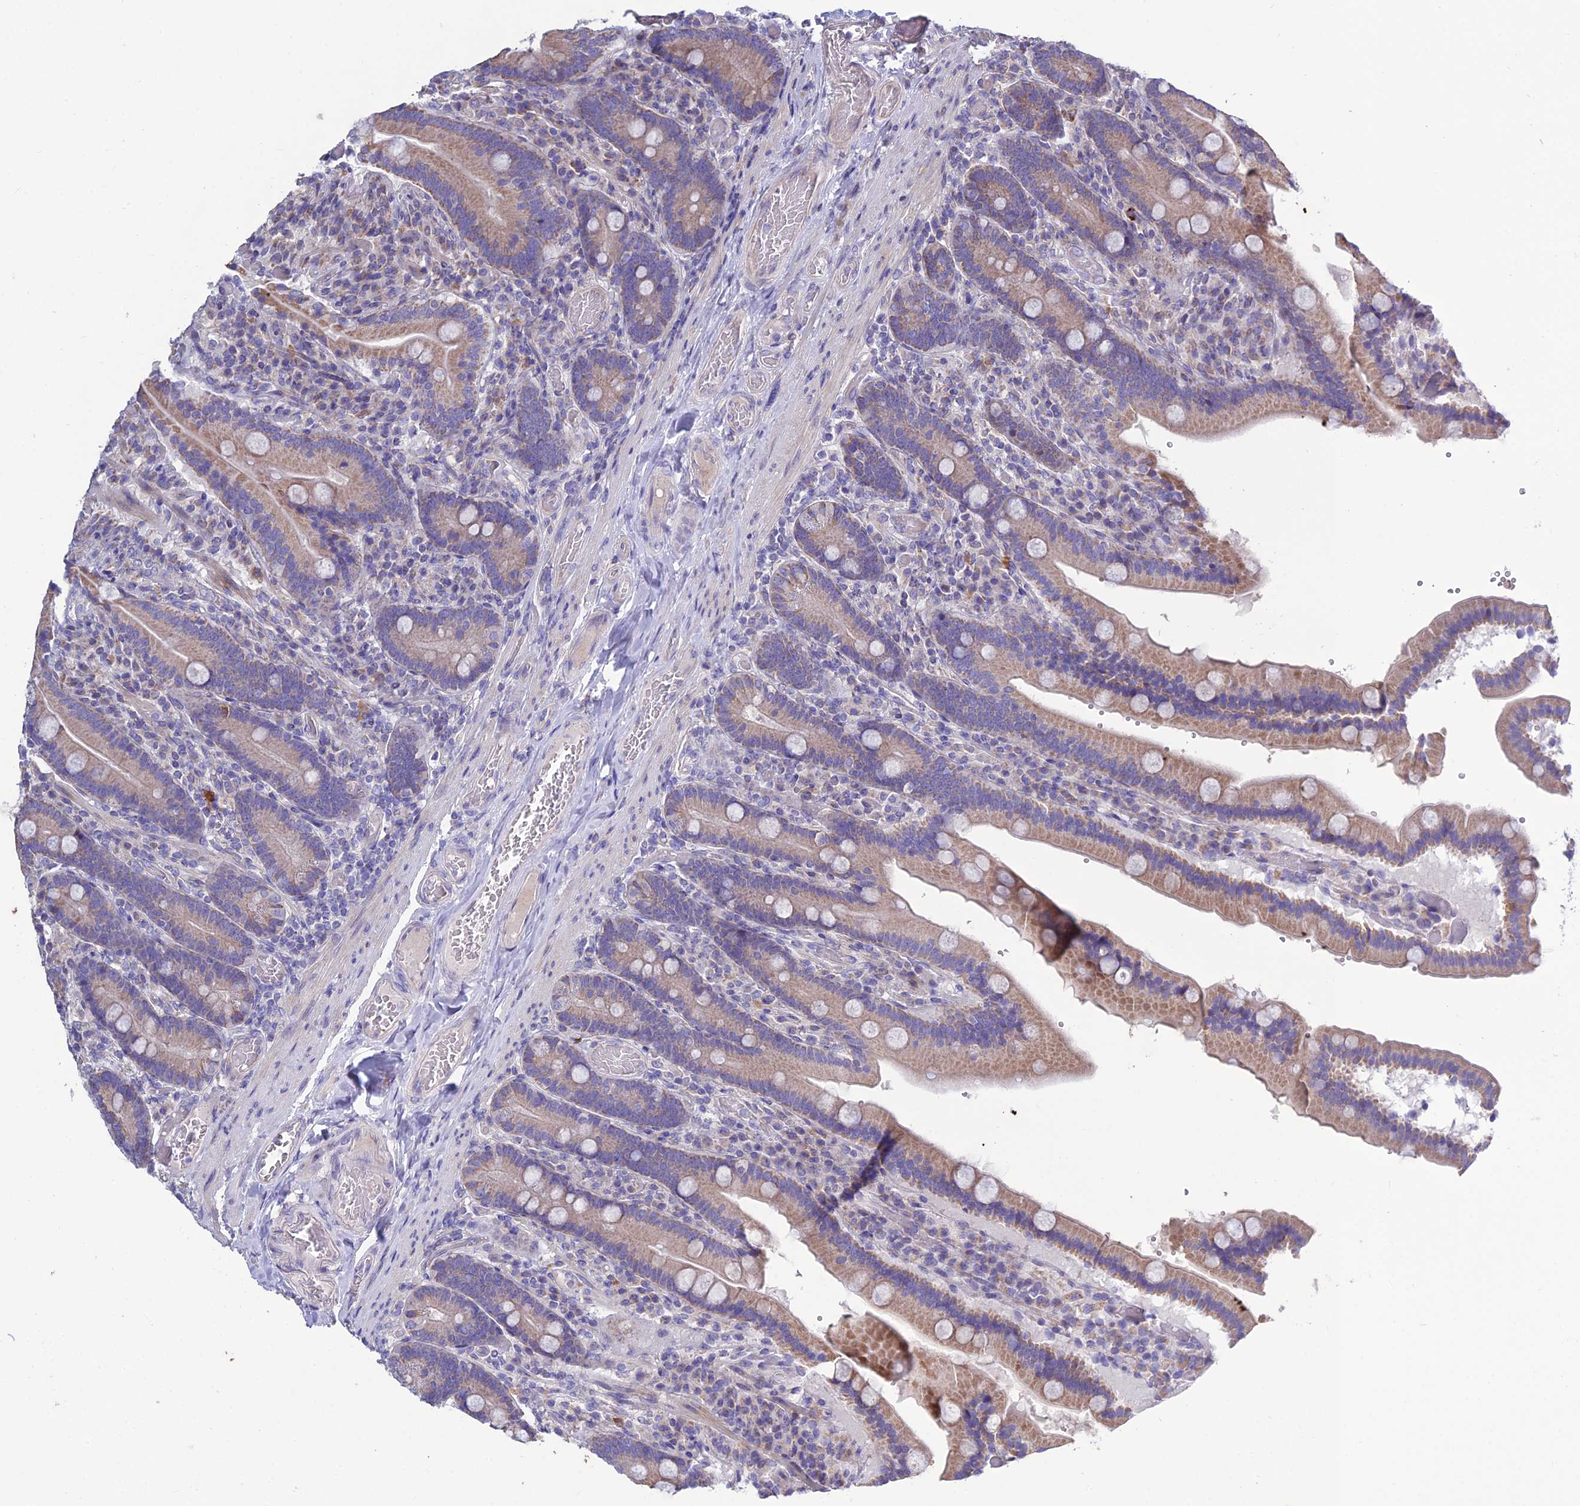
{"staining": {"intensity": "weak", "quantity": ">75%", "location": "cytoplasmic/membranous"}, "tissue": "duodenum", "cell_type": "Glandular cells", "image_type": "normal", "snomed": [{"axis": "morphology", "description": "Normal tissue, NOS"}, {"axis": "topography", "description": "Duodenum"}], "caption": "IHC (DAB) staining of normal human duodenum shows weak cytoplasmic/membranous protein staining in approximately >75% of glandular cells. Using DAB (3,3'-diaminobenzidine) (brown) and hematoxylin (blue) stains, captured at high magnification using brightfield microscopy.", "gene": "BHMT2", "patient": {"sex": "female", "age": 62}}